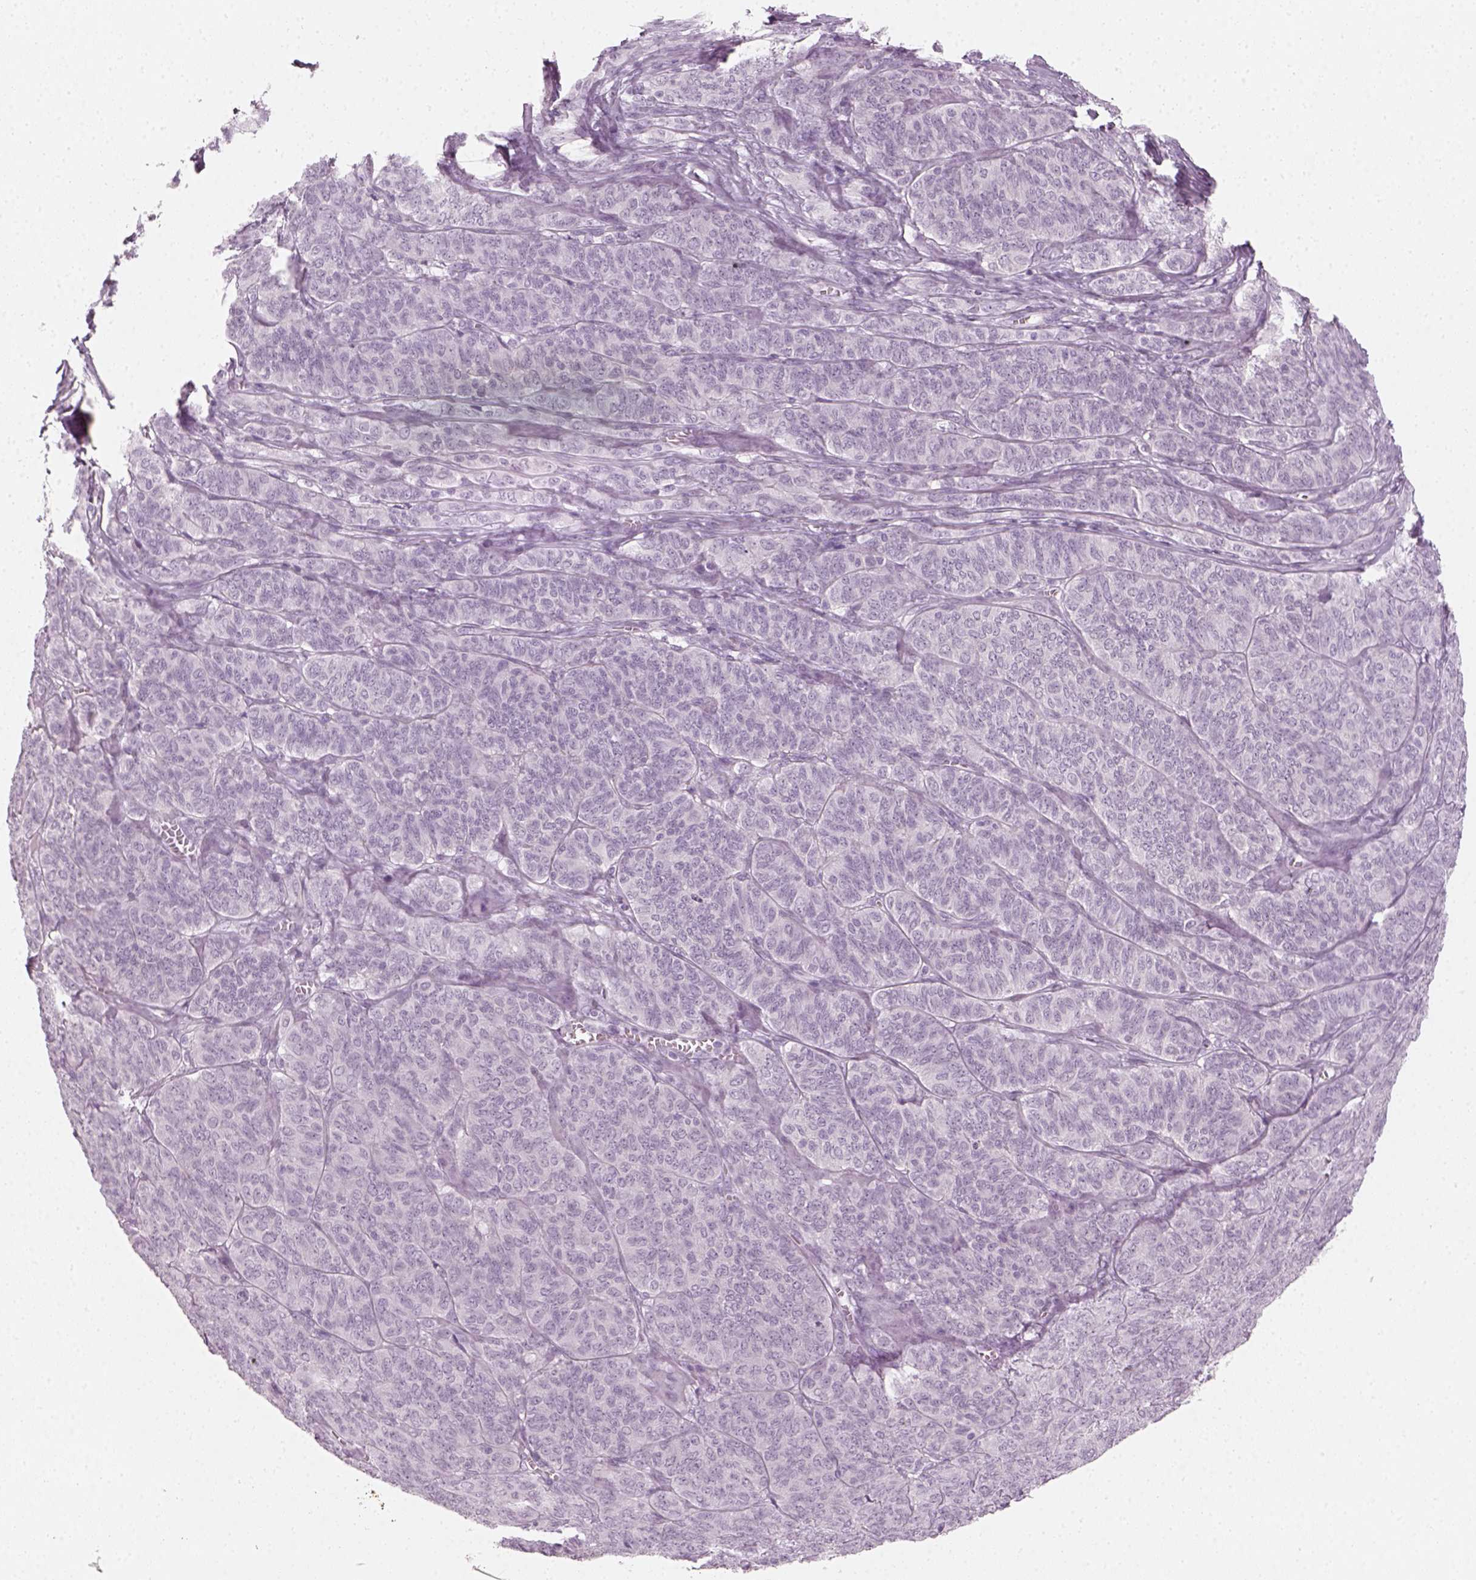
{"staining": {"intensity": "negative", "quantity": "none", "location": "none"}, "tissue": "ovarian cancer", "cell_type": "Tumor cells", "image_type": "cancer", "snomed": [{"axis": "morphology", "description": "Carcinoma, endometroid"}, {"axis": "topography", "description": "Ovary"}], "caption": "Micrograph shows no protein staining in tumor cells of ovarian cancer (endometroid carcinoma) tissue. (Brightfield microscopy of DAB (3,3'-diaminobenzidine) IHC at high magnification).", "gene": "TH", "patient": {"sex": "female", "age": 80}}